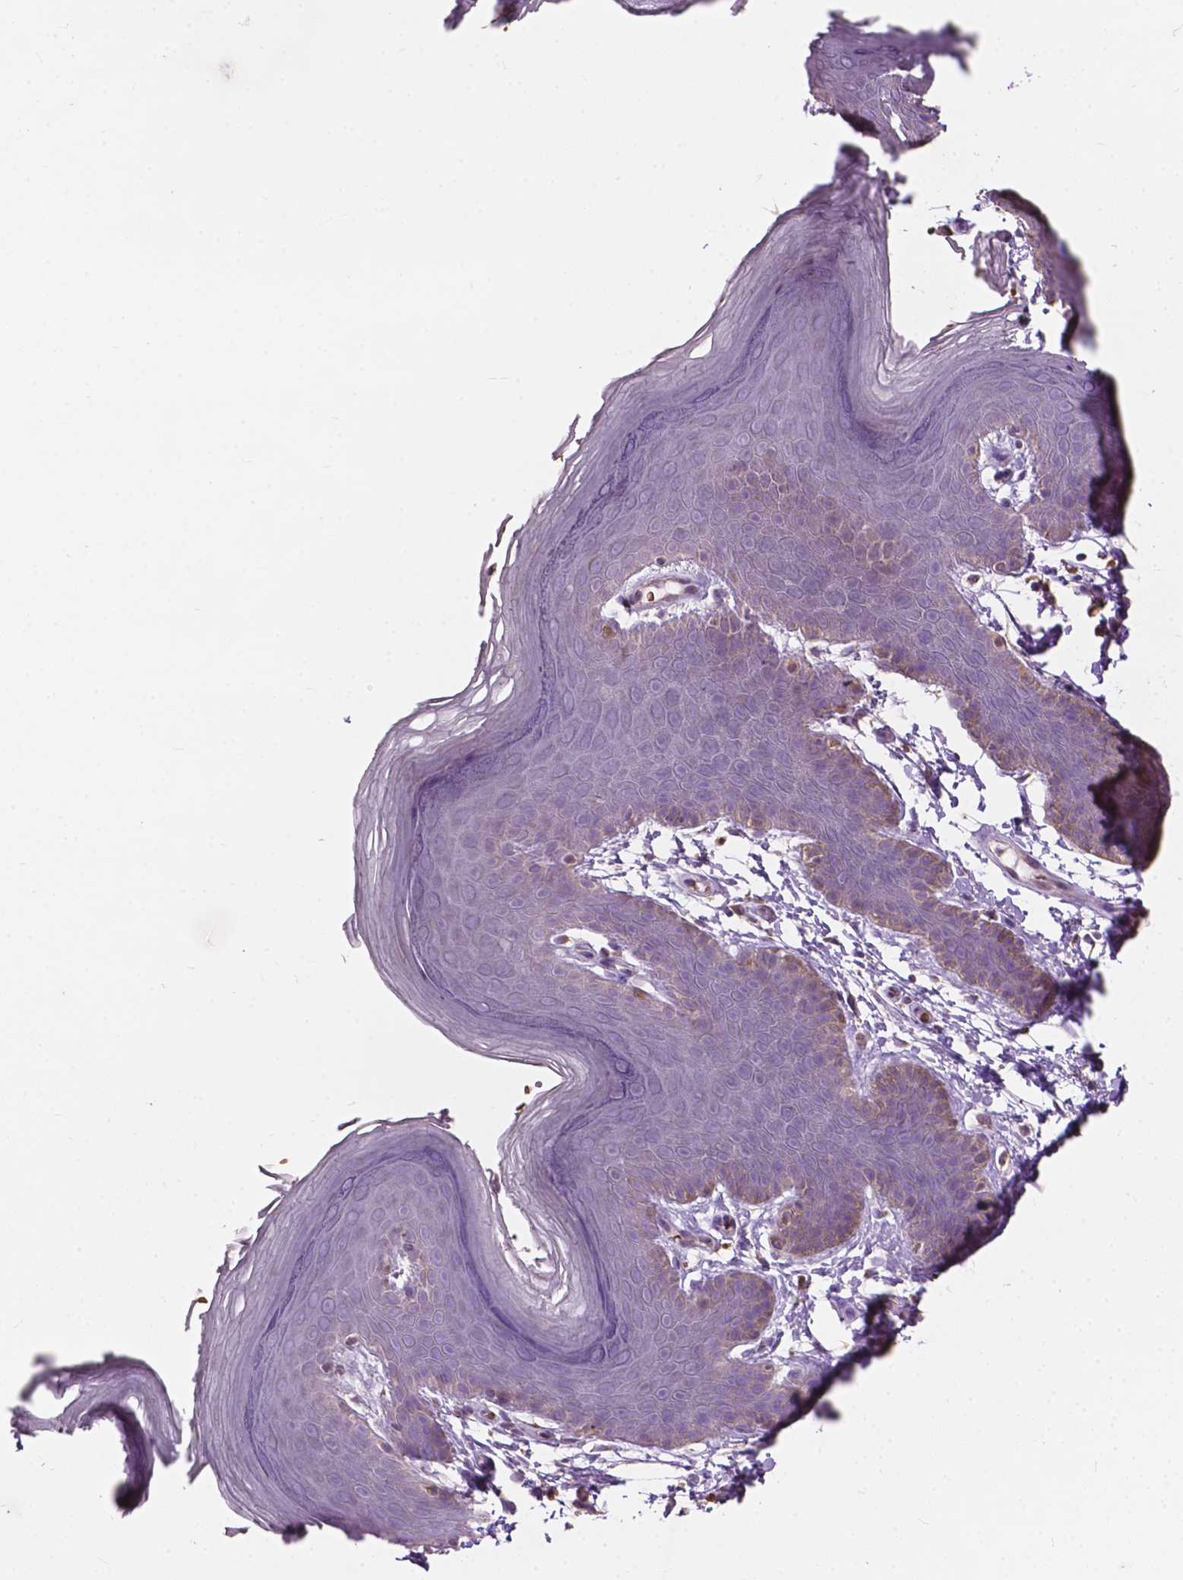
{"staining": {"intensity": "moderate", "quantity": "<25%", "location": "cytoplasmic/membranous"}, "tissue": "skin", "cell_type": "Epidermal cells", "image_type": "normal", "snomed": [{"axis": "morphology", "description": "Normal tissue, NOS"}, {"axis": "topography", "description": "Anal"}], "caption": "A micrograph of skin stained for a protein demonstrates moderate cytoplasmic/membranous brown staining in epidermal cells.", "gene": "NDUFS1", "patient": {"sex": "male", "age": 53}}